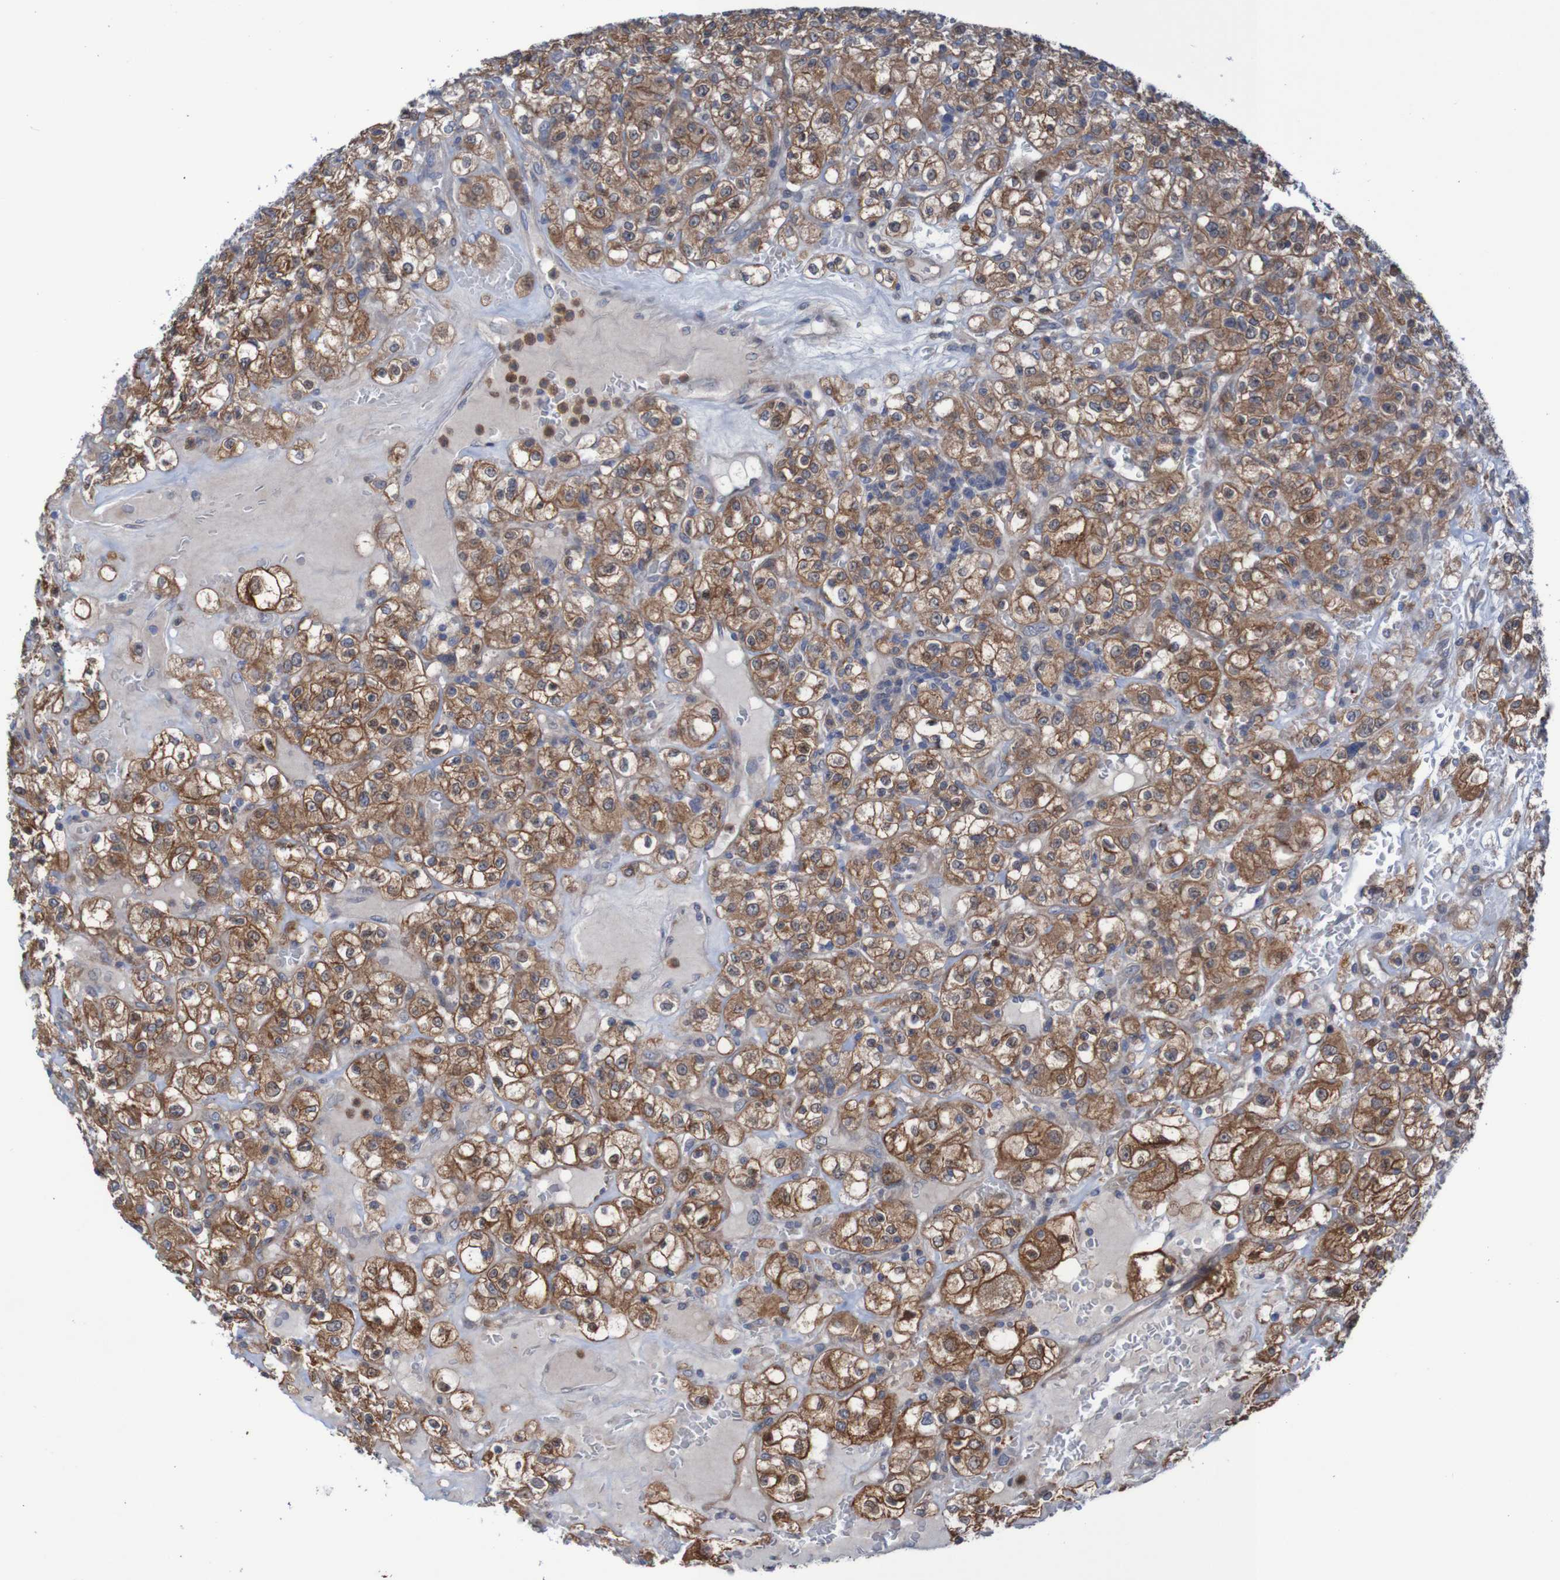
{"staining": {"intensity": "strong", "quantity": ">75%", "location": "cytoplasmic/membranous"}, "tissue": "renal cancer", "cell_type": "Tumor cells", "image_type": "cancer", "snomed": [{"axis": "morphology", "description": "Normal tissue, NOS"}, {"axis": "morphology", "description": "Adenocarcinoma, NOS"}, {"axis": "topography", "description": "Kidney"}], "caption": "This image exhibits immunohistochemistry (IHC) staining of human renal cancer (adenocarcinoma), with high strong cytoplasmic/membranous positivity in approximately >75% of tumor cells.", "gene": "ANGPT4", "patient": {"sex": "female", "age": 72}}